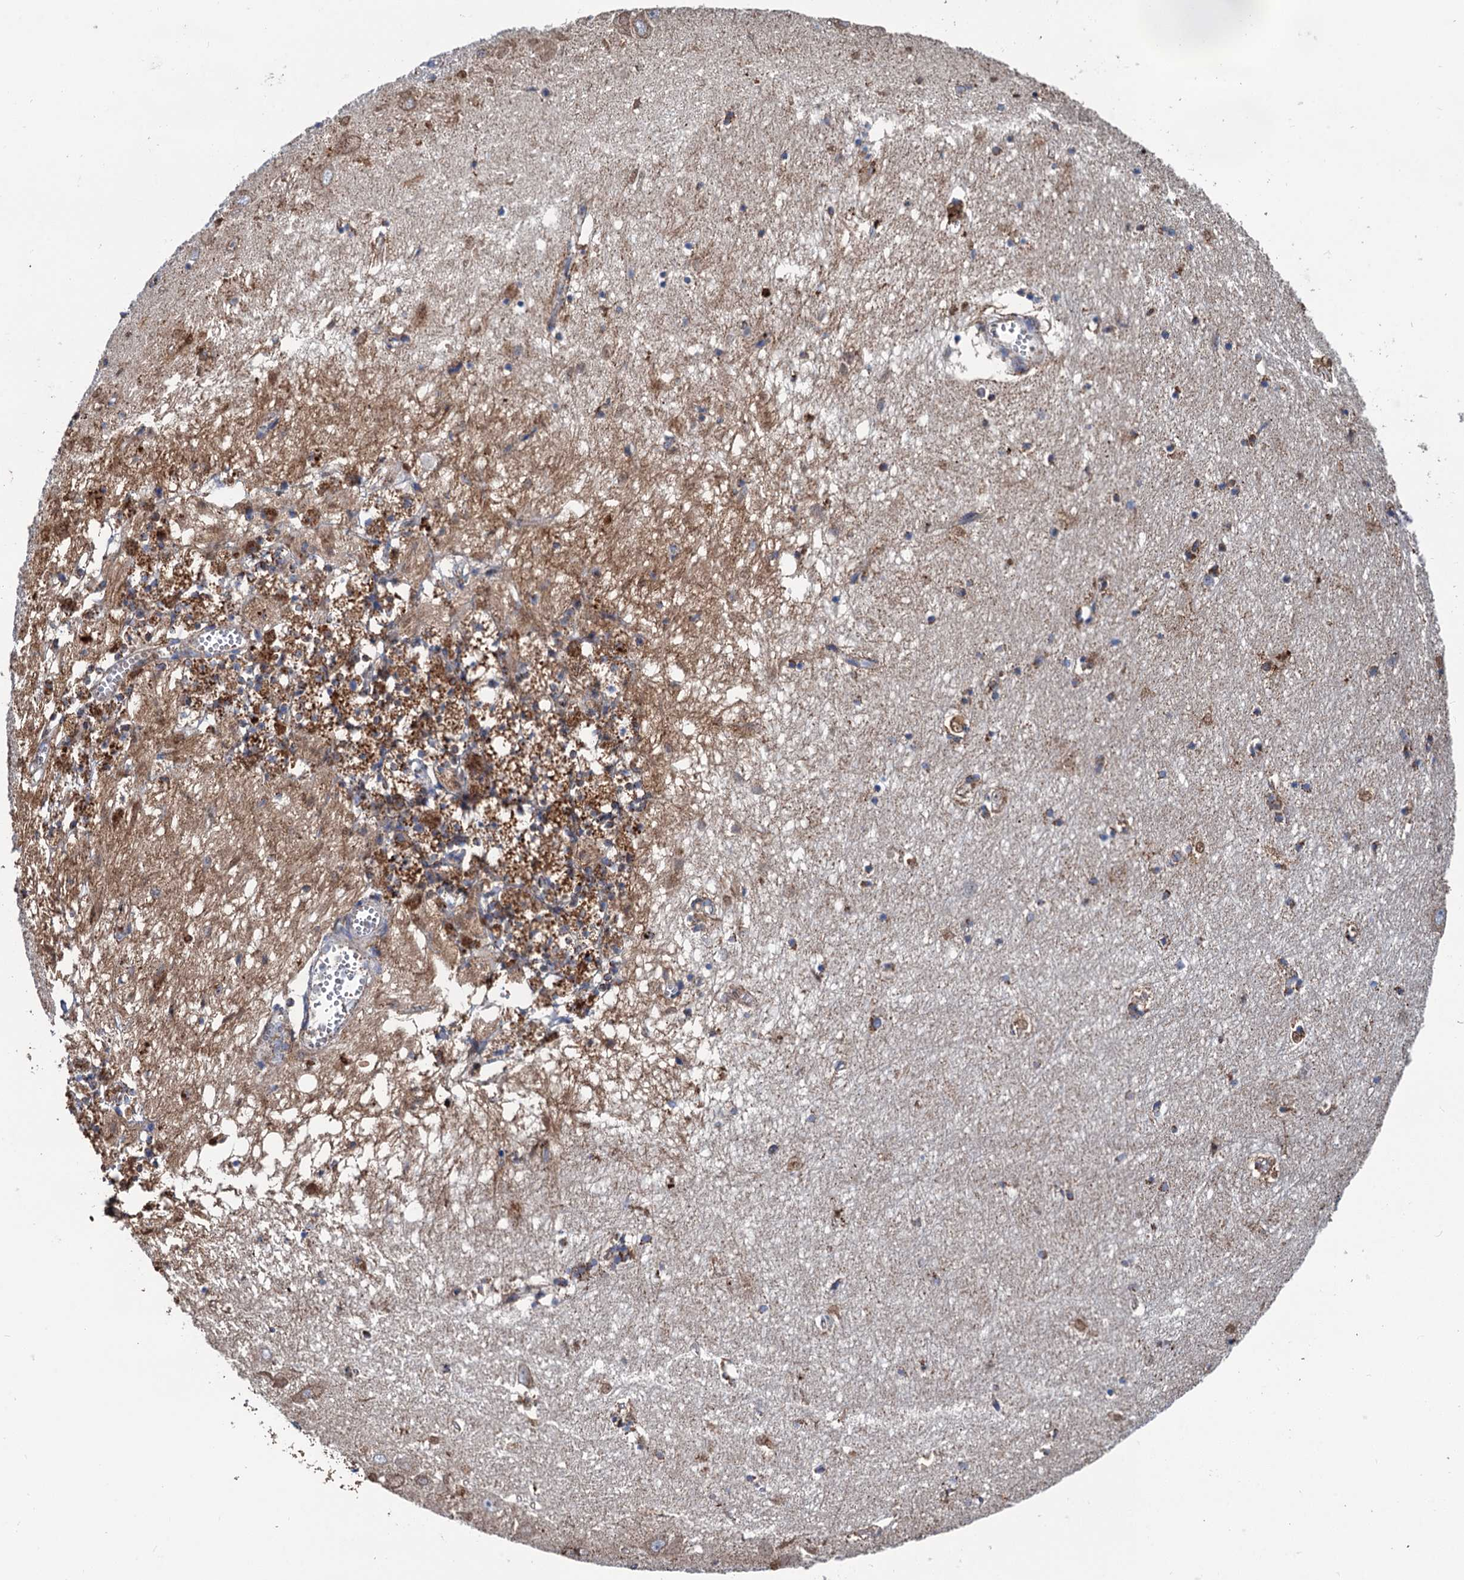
{"staining": {"intensity": "strong", "quantity": "<25%", "location": "cytoplasmic/membranous"}, "tissue": "hippocampus", "cell_type": "Glial cells", "image_type": "normal", "snomed": [{"axis": "morphology", "description": "Normal tissue, NOS"}, {"axis": "topography", "description": "Hippocampus"}], "caption": "DAB immunohistochemical staining of normal hippocampus shows strong cytoplasmic/membranous protein expression in about <25% of glial cells. (brown staining indicates protein expression, while blue staining denotes nuclei).", "gene": "IVD", "patient": {"sex": "female", "age": 64}}